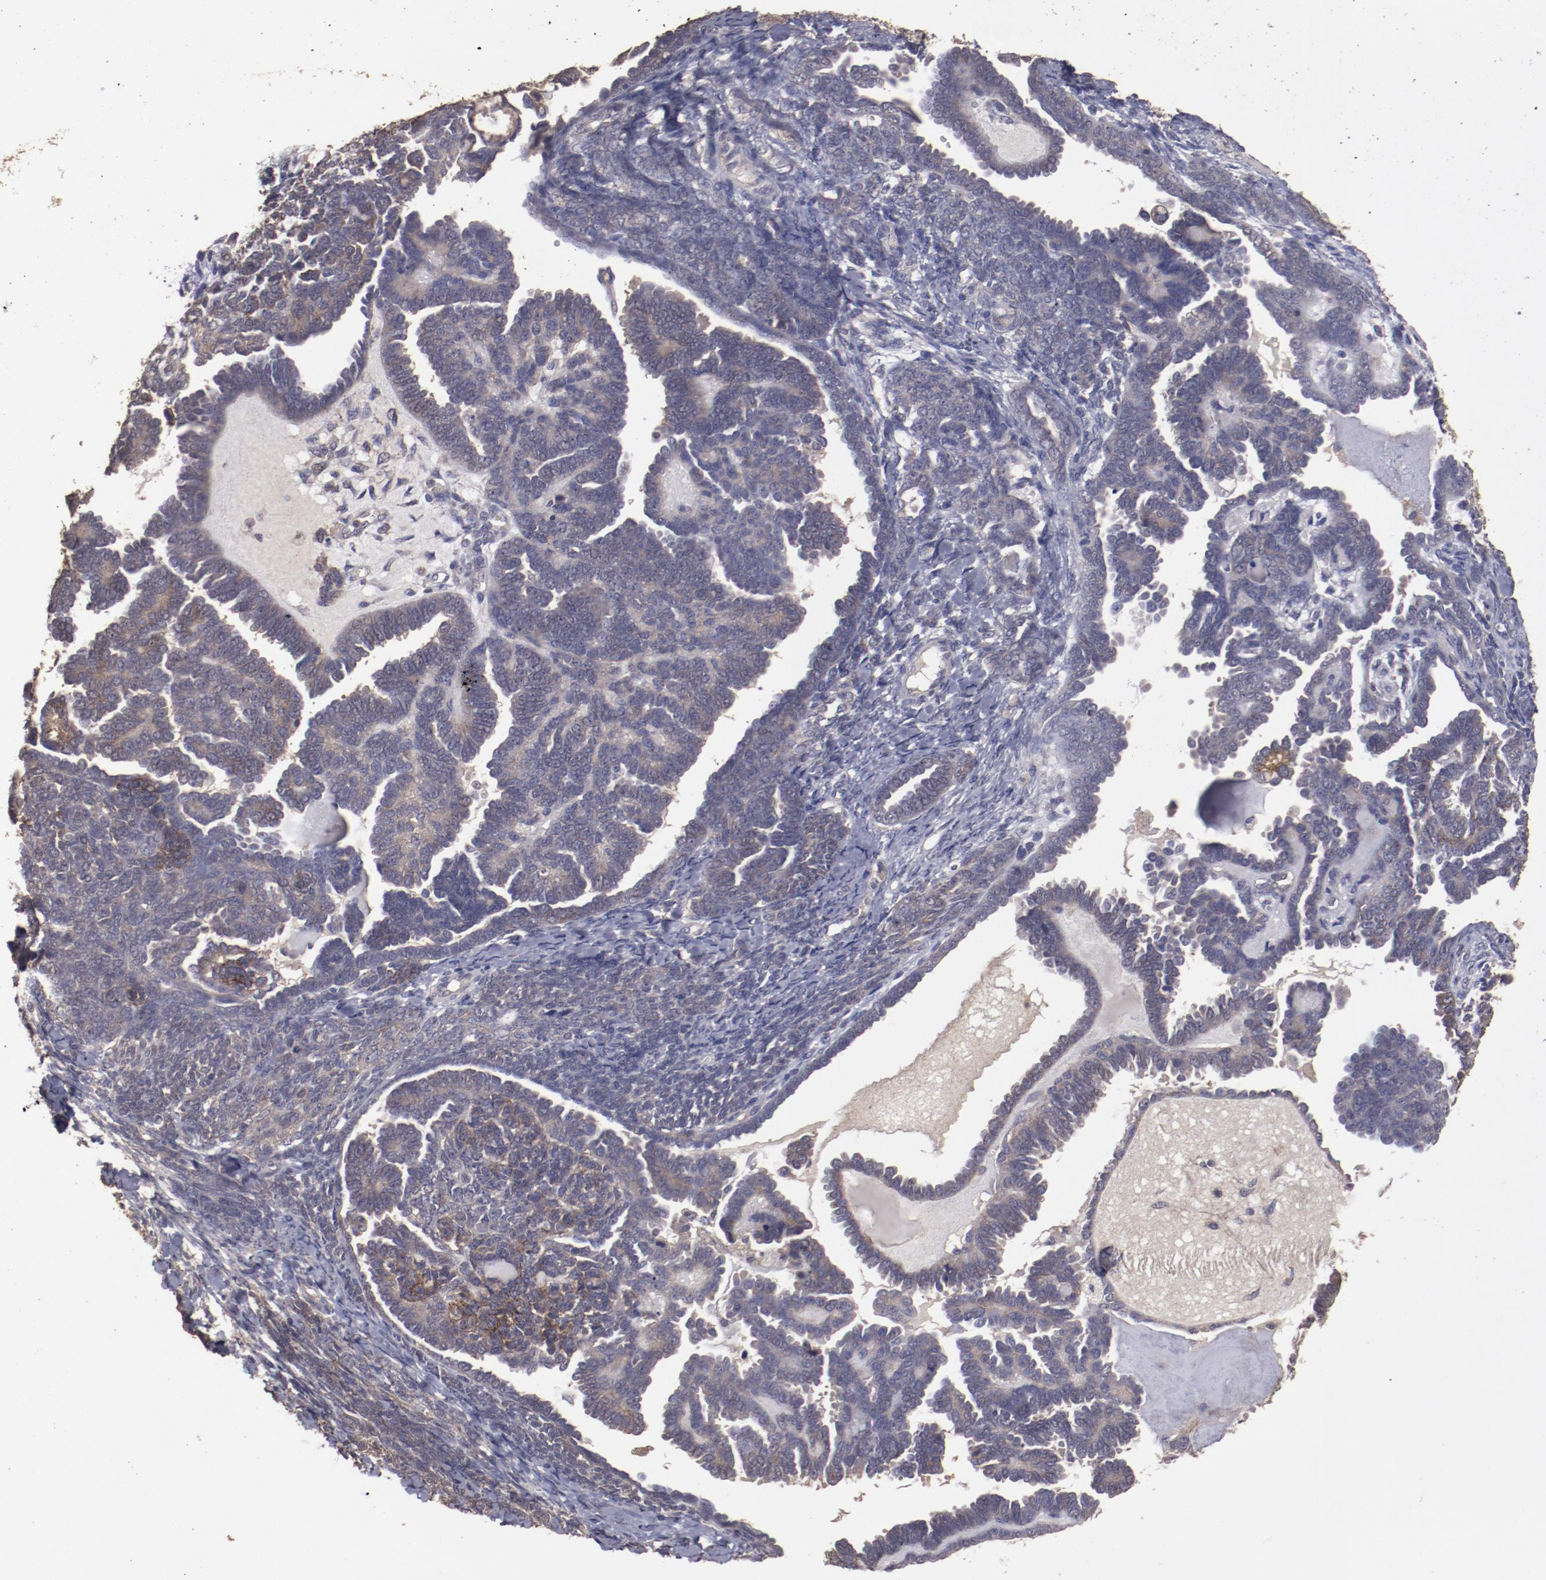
{"staining": {"intensity": "weak", "quantity": "25%-75%", "location": "cytoplasmic/membranous"}, "tissue": "endometrial cancer", "cell_type": "Tumor cells", "image_type": "cancer", "snomed": [{"axis": "morphology", "description": "Neoplasm, malignant, NOS"}, {"axis": "topography", "description": "Endometrium"}], "caption": "Immunohistochemistry of human endometrial cancer demonstrates low levels of weak cytoplasmic/membranous expression in approximately 25%-75% of tumor cells.", "gene": "FAT1", "patient": {"sex": "female", "age": 74}}